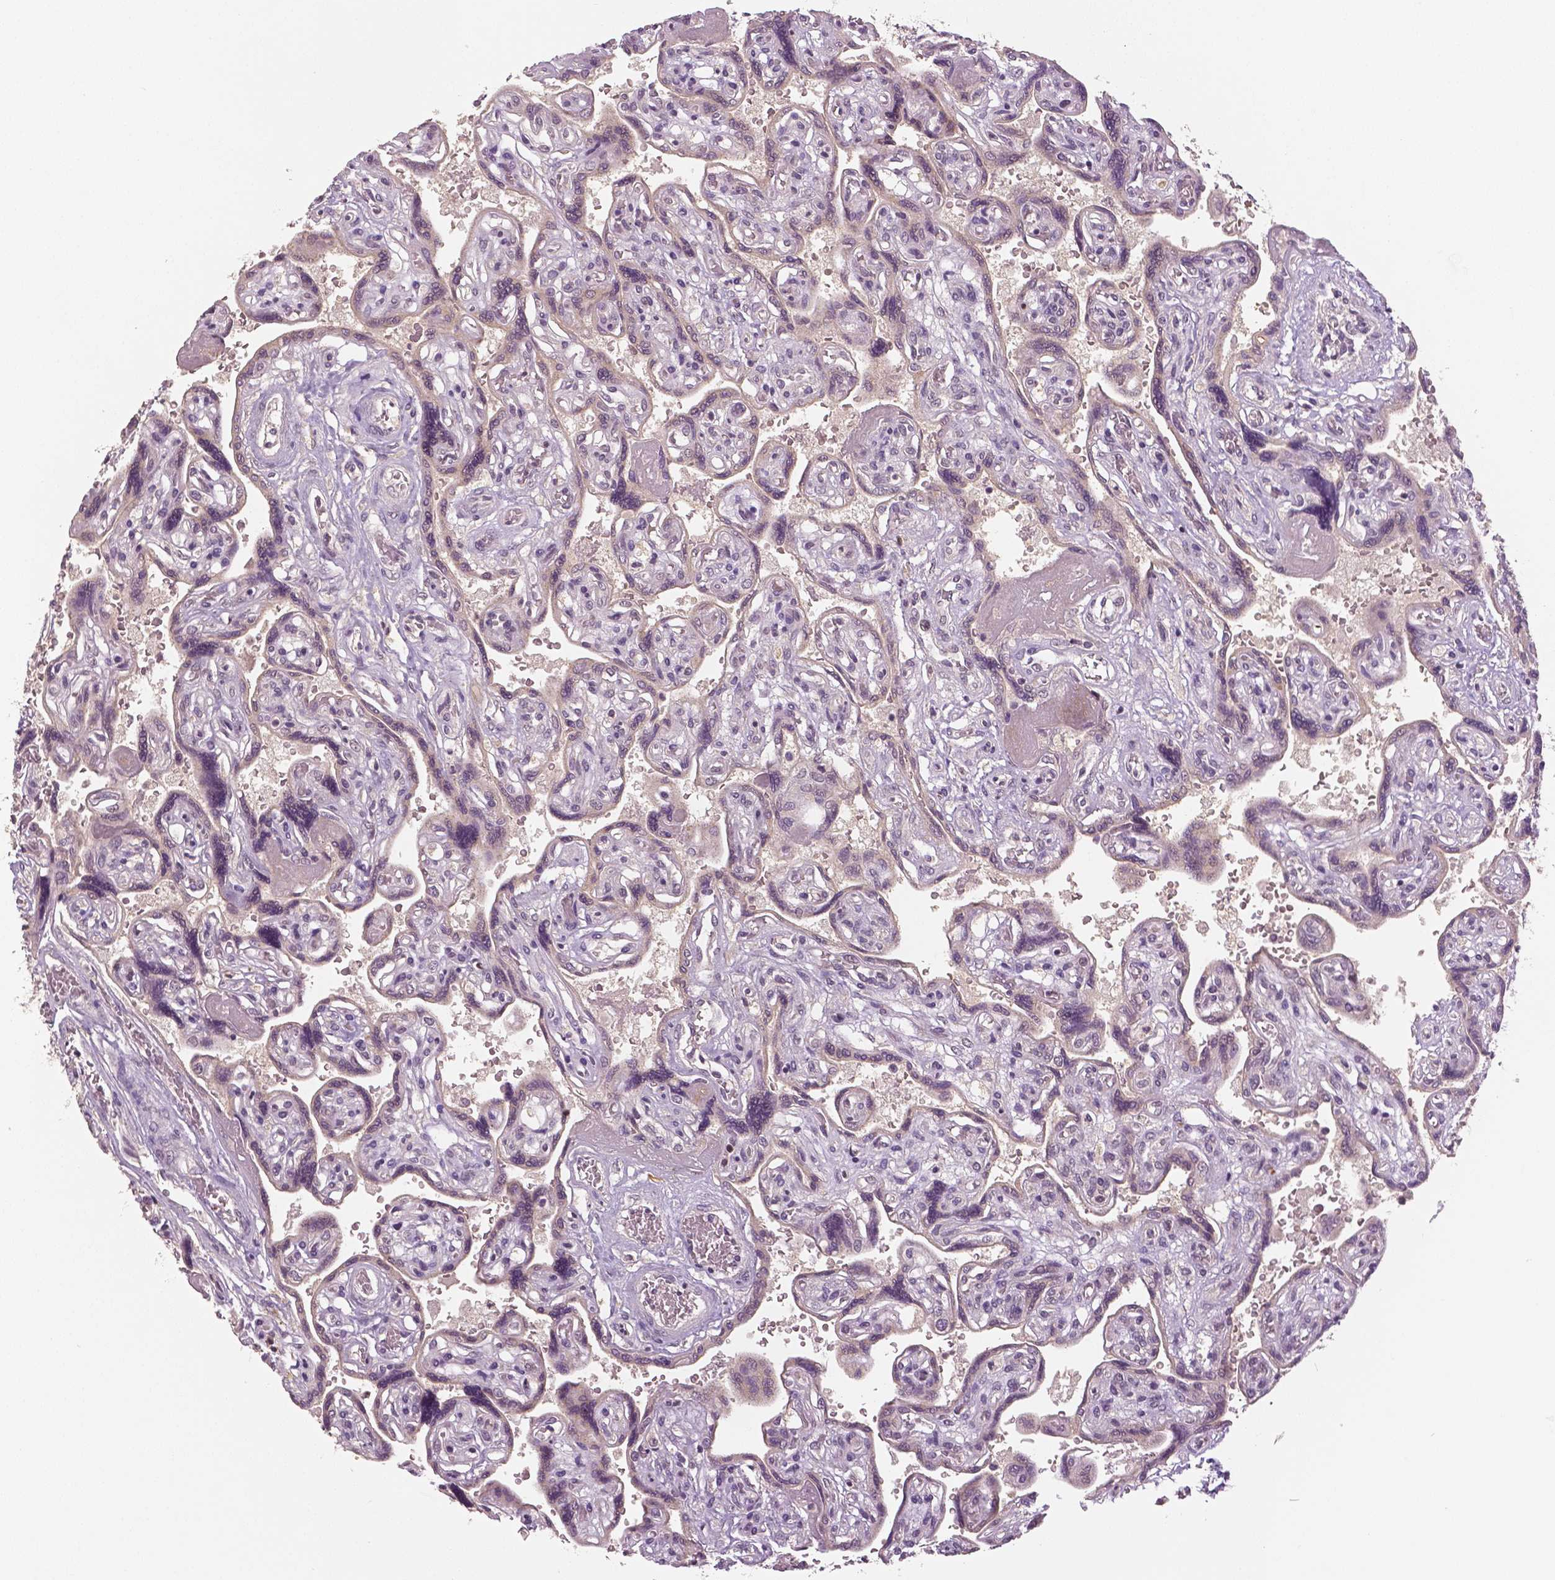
{"staining": {"intensity": "negative", "quantity": "none", "location": "none"}, "tissue": "placenta", "cell_type": "Decidual cells", "image_type": "normal", "snomed": [{"axis": "morphology", "description": "Normal tissue, NOS"}, {"axis": "topography", "description": "Placenta"}], "caption": "Immunohistochemical staining of unremarkable human placenta exhibits no significant expression in decidual cells. (Stains: DAB (3,3'-diaminobenzidine) immunohistochemistry (IHC) with hematoxylin counter stain, Microscopy: brightfield microscopy at high magnification).", "gene": "MKI67", "patient": {"sex": "female", "age": 32}}